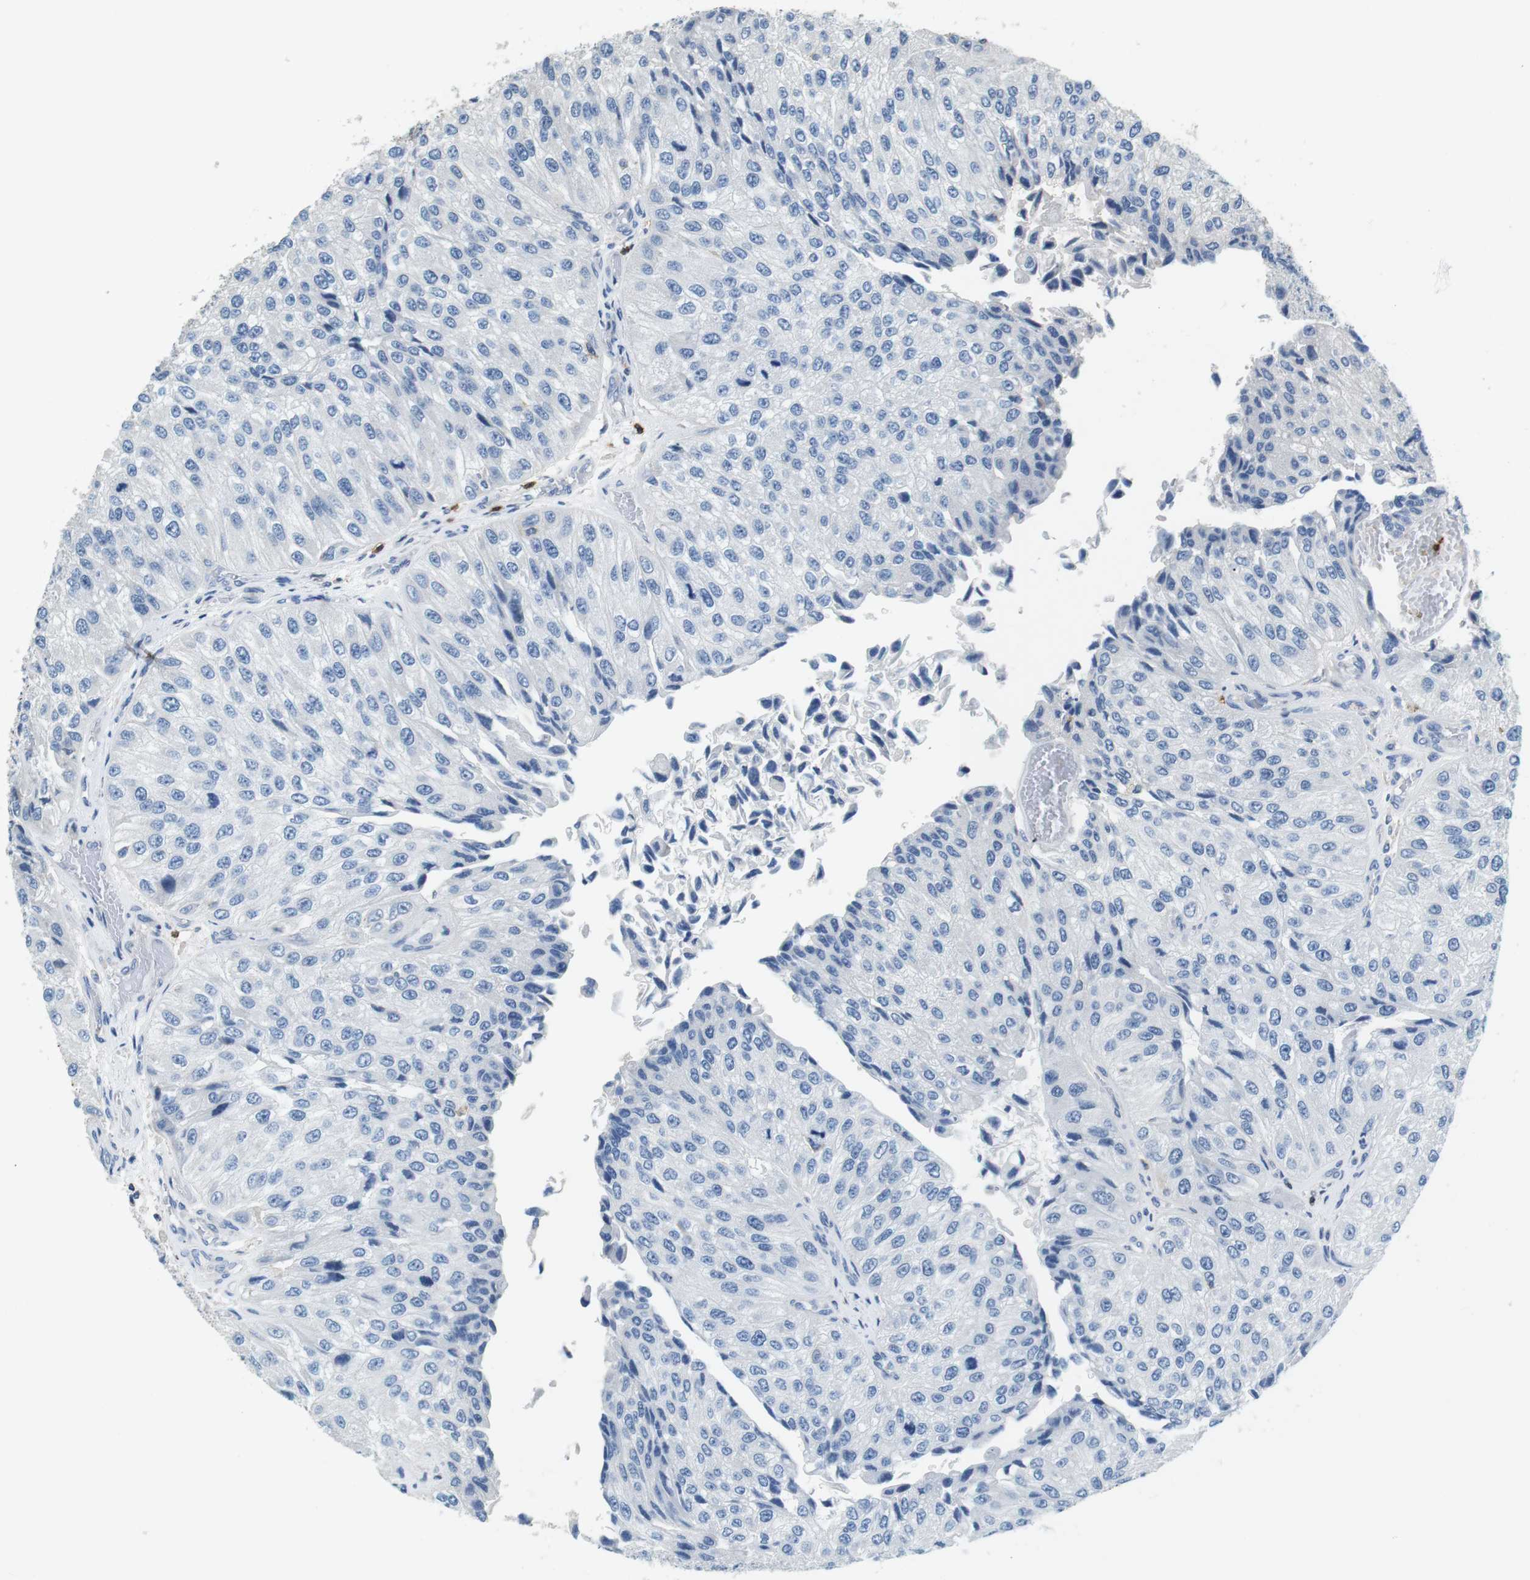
{"staining": {"intensity": "negative", "quantity": "none", "location": "none"}, "tissue": "urothelial cancer", "cell_type": "Tumor cells", "image_type": "cancer", "snomed": [{"axis": "morphology", "description": "Urothelial carcinoma, High grade"}, {"axis": "topography", "description": "Kidney"}, {"axis": "topography", "description": "Urinary bladder"}], "caption": "Immunohistochemistry micrograph of human urothelial carcinoma (high-grade) stained for a protein (brown), which exhibits no positivity in tumor cells.", "gene": "CD6", "patient": {"sex": "male", "age": 77}}